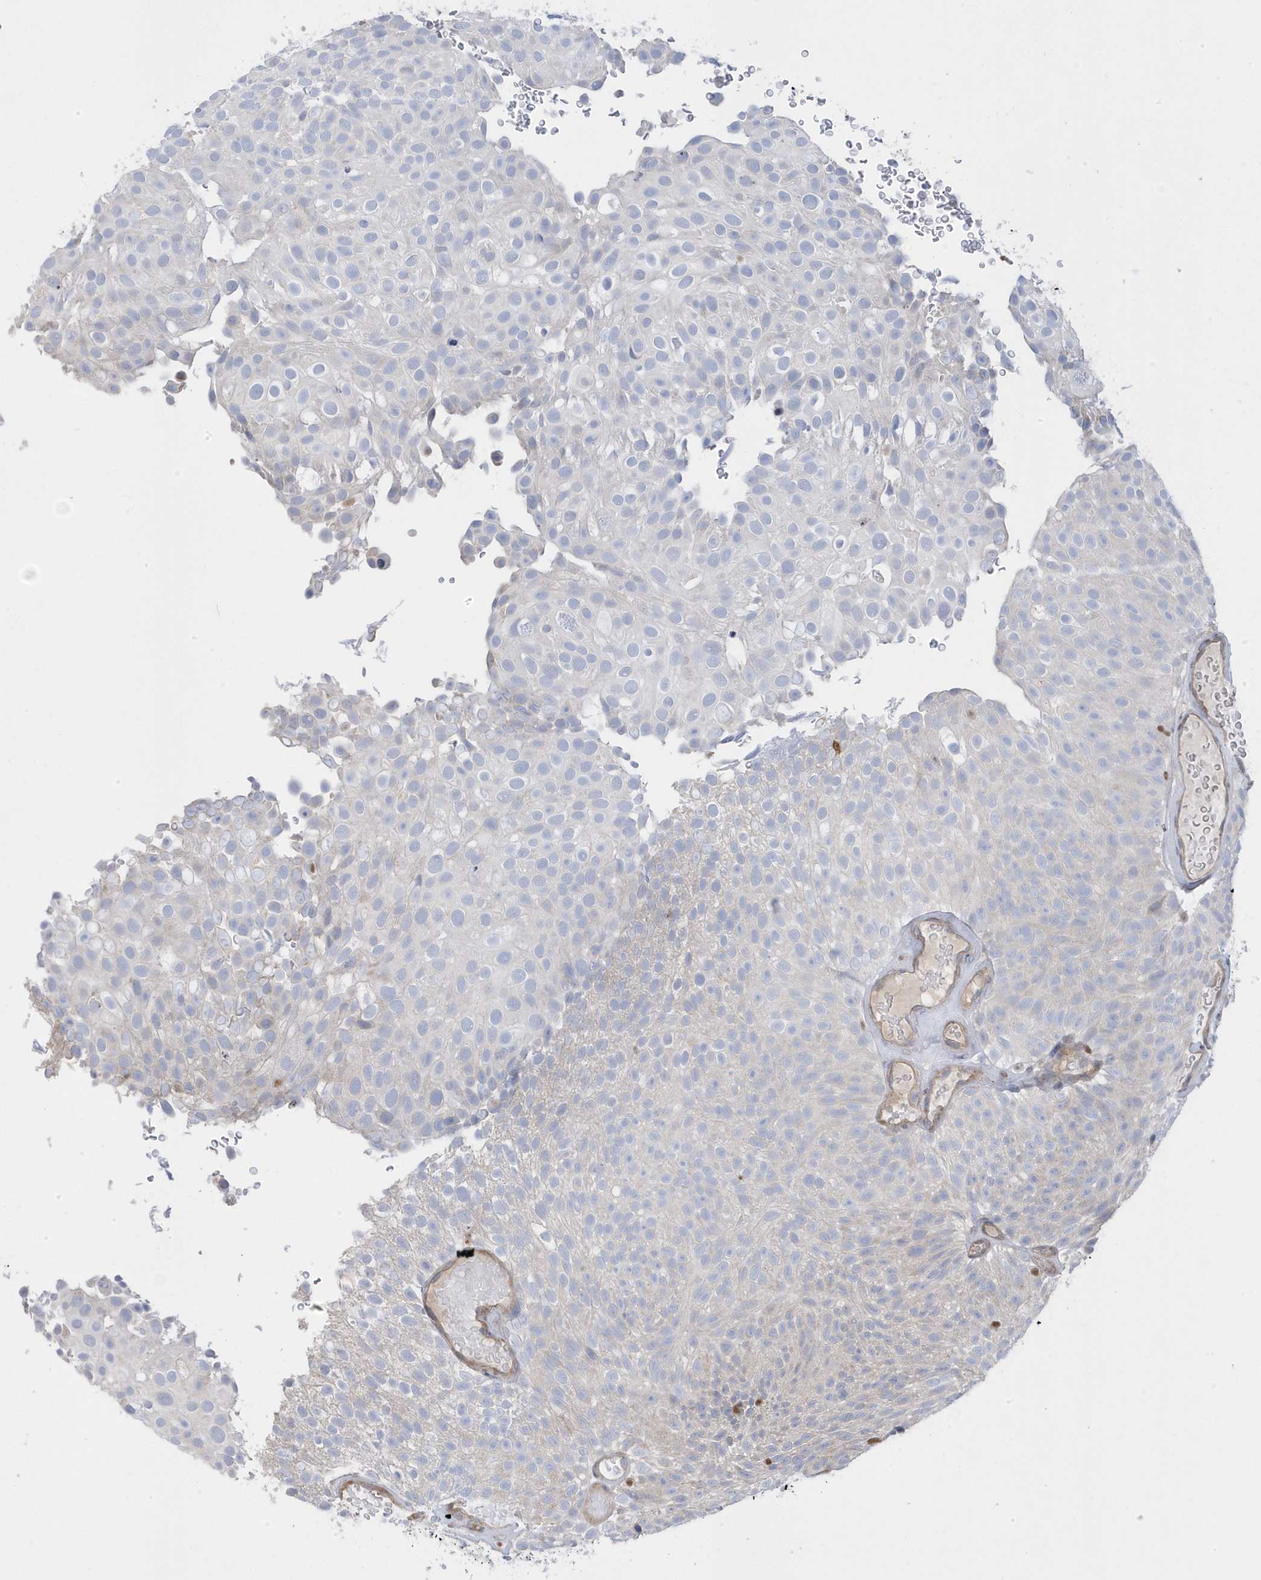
{"staining": {"intensity": "negative", "quantity": "none", "location": "none"}, "tissue": "urothelial cancer", "cell_type": "Tumor cells", "image_type": "cancer", "snomed": [{"axis": "morphology", "description": "Urothelial carcinoma, Low grade"}, {"axis": "topography", "description": "Urinary bladder"}], "caption": "Immunohistochemistry (IHC) micrograph of neoplastic tissue: urothelial cancer stained with DAB (3,3'-diaminobenzidine) demonstrates no significant protein positivity in tumor cells.", "gene": "GTPBP6", "patient": {"sex": "male", "age": 78}}